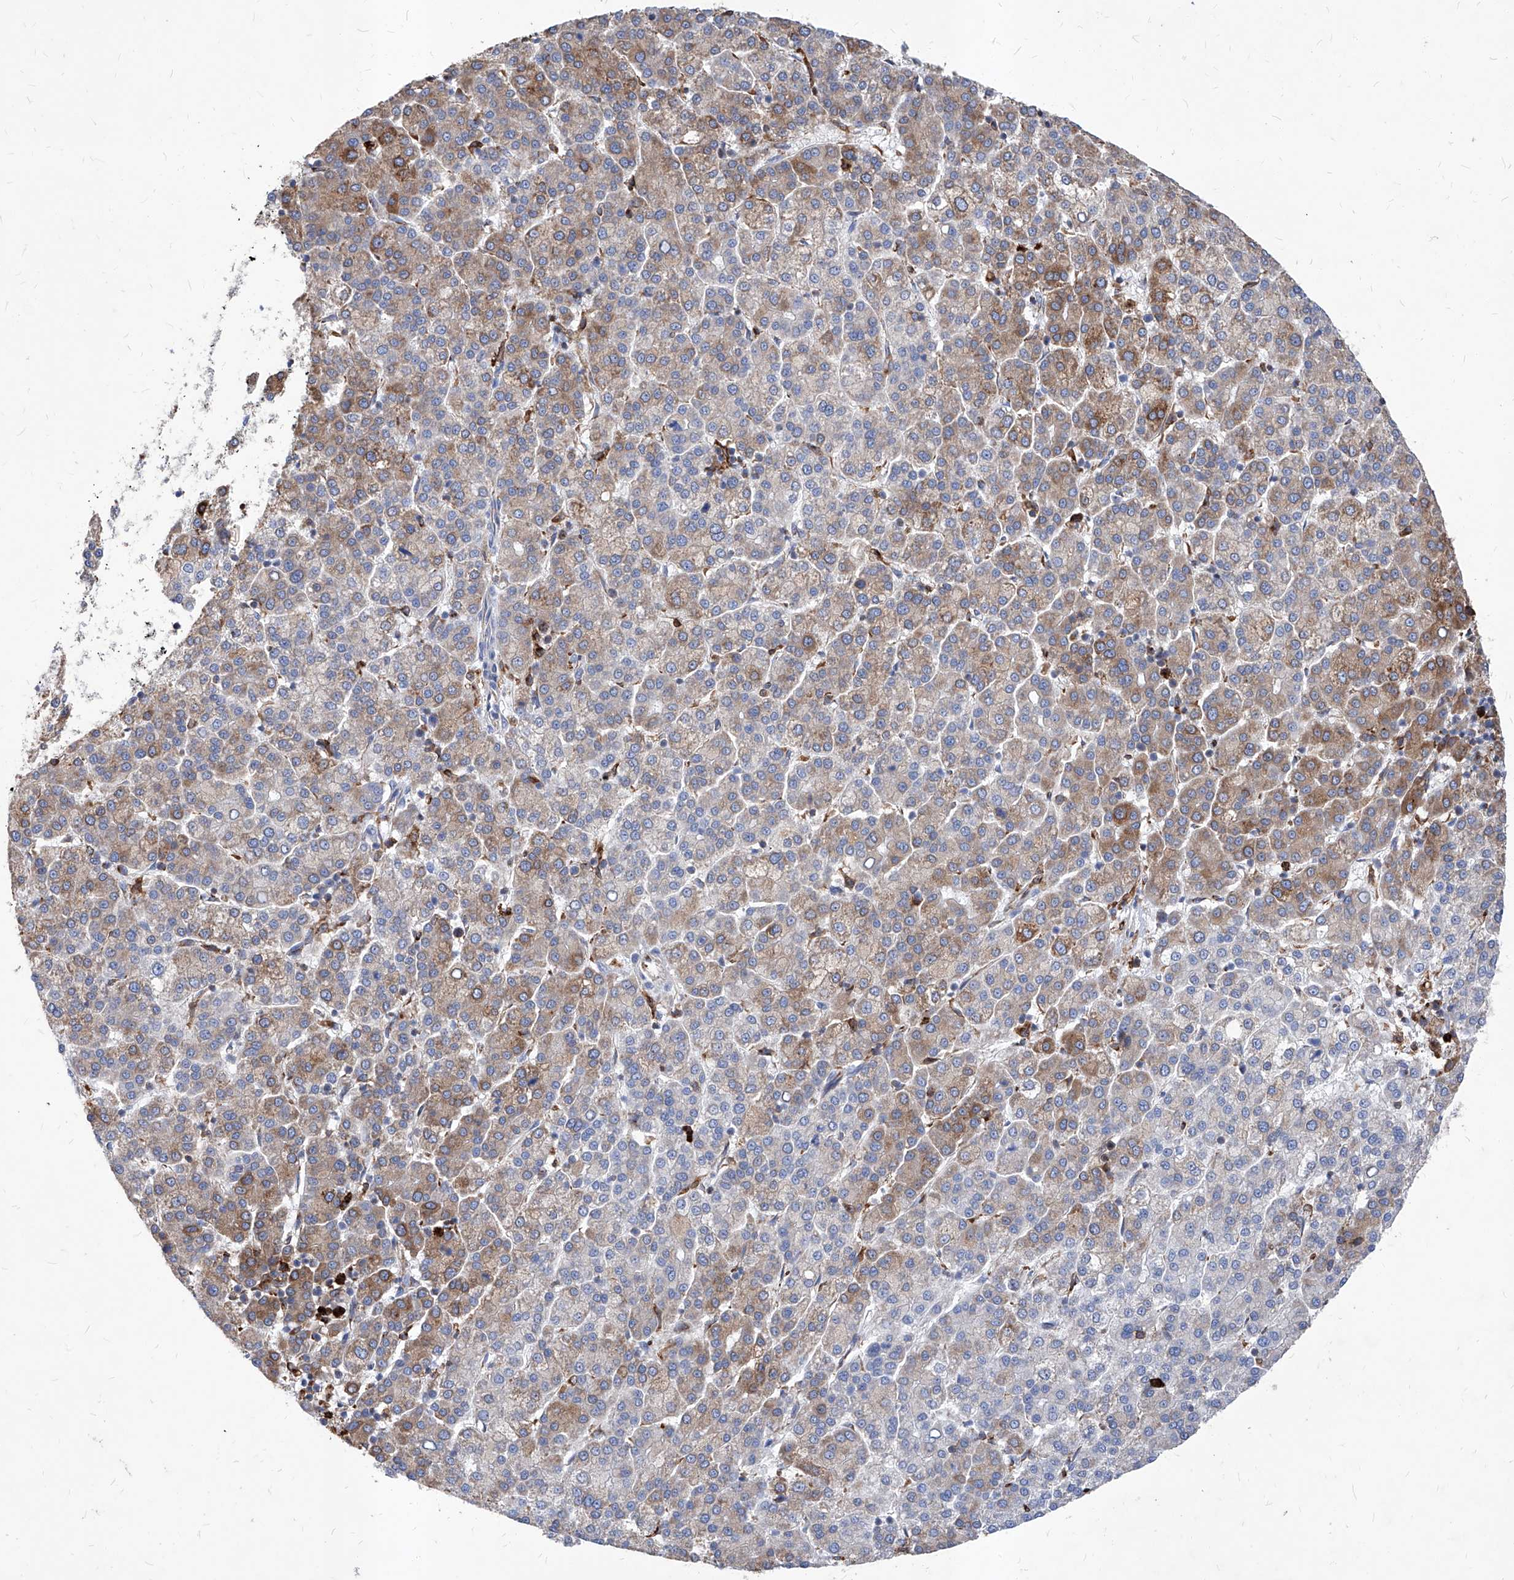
{"staining": {"intensity": "moderate", "quantity": ">75%", "location": "cytoplasmic/membranous"}, "tissue": "liver cancer", "cell_type": "Tumor cells", "image_type": "cancer", "snomed": [{"axis": "morphology", "description": "Carcinoma, Hepatocellular, NOS"}, {"axis": "topography", "description": "Liver"}], "caption": "Liver cancer (hepatocellular carcinoma) stained for a protein (brown) exhibits moderate cytoplasmic/membranous positive expression in approximately >75% of tumor cells.", "gene": "UBOX5", "patient": {"sex": "female", "age": 58}}